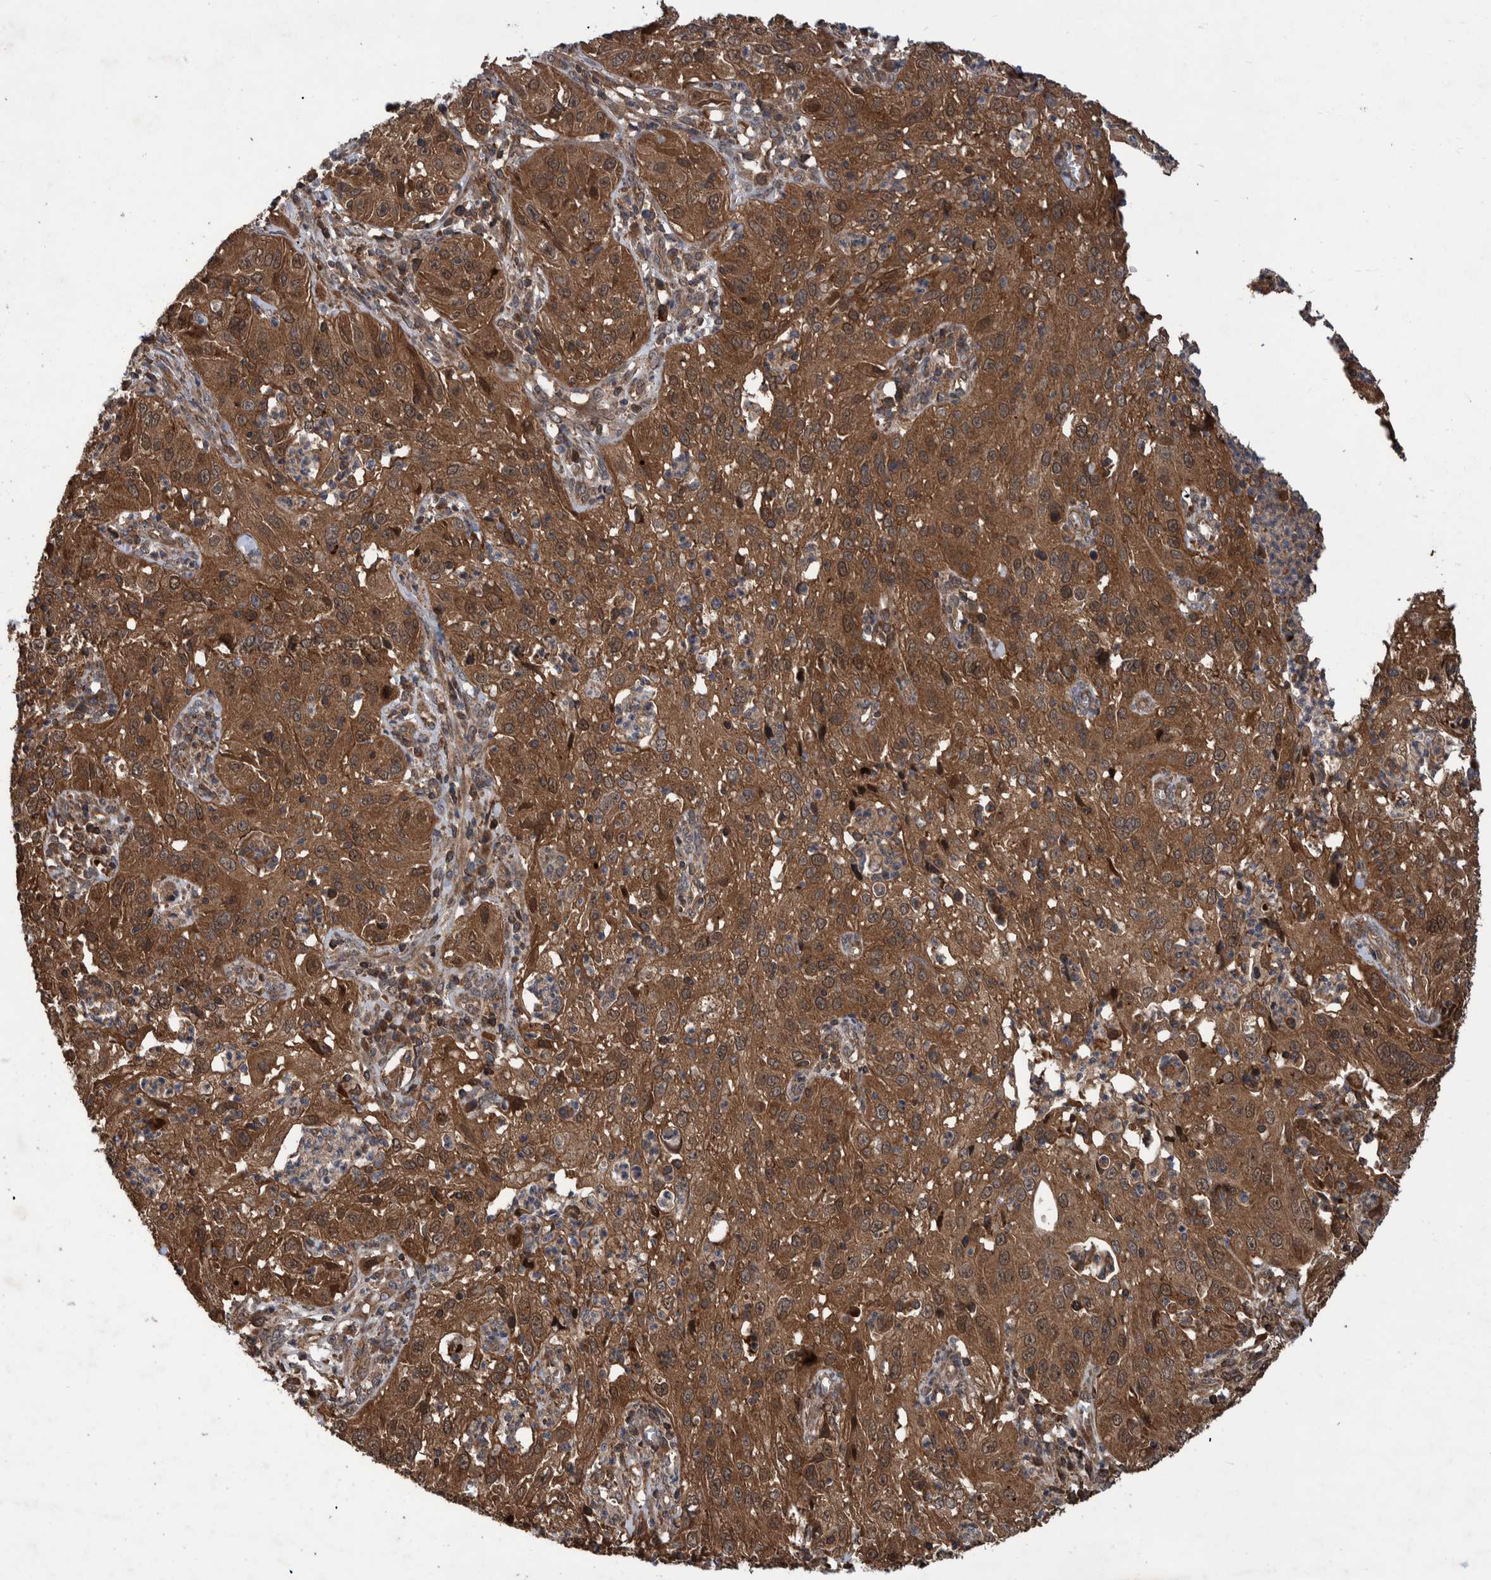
{"staining": {"intensity": "moderate", "quantity": ">75%", "location": "cytoplasmic/membranous"}, "tissue": "cervical cancer", "cell_type": "Tumor cells", "image_type": "cancer", "snomed": [{"axis": "morphology", "description": "Squamous cell carcinoma, NOS"}, {"axis": "topography", "description": "Cervix"}], "caption": "This is an image of IHC staining of squamous cell carcinoma (cervical), which shows moderate positivity in the cytoplasmic/membranous of tumor cells.", "gene": "VBP1", "patient": {"sex": "female", "age": 32}}